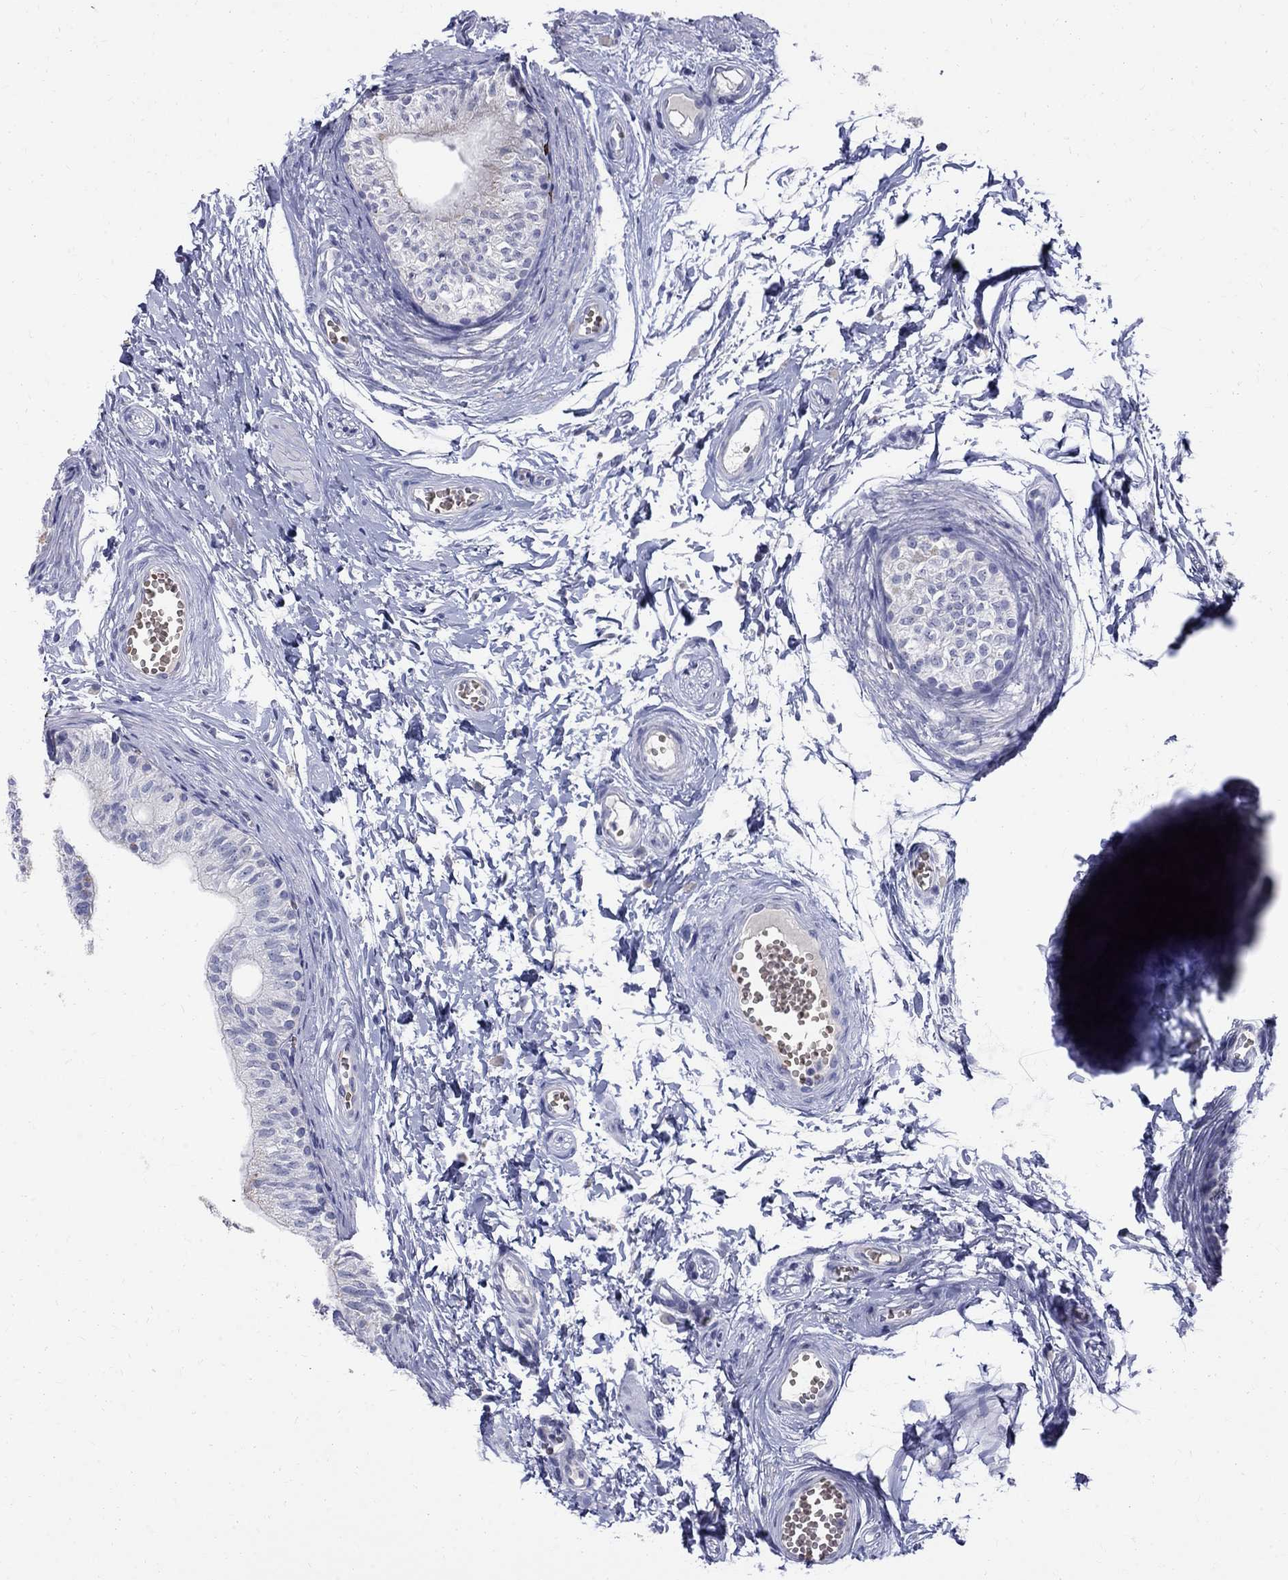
{"staining": {"intensity": "negative", "quantity": "none", "location": "none"}, "tissue": "epididymis", "cell_type": "Glandular cells", "image_type": "normal", "snomed": [{"axis": "morphology", "description": "Normal tissue, NOS"}, {"axis": "topography", "description": "Epididymis"}], "caption": "Glandular cells are negative for protein expression in normal human epididymis. Brightfield microscopy of immunohistochemistry (IHC) stained with DAB (3,3'-diaminobenzidine) (brown) and hematoxylin (blue), captured at high magnification.", "gene": "AGER", "patient": {"sex": "male", "age": 22}}